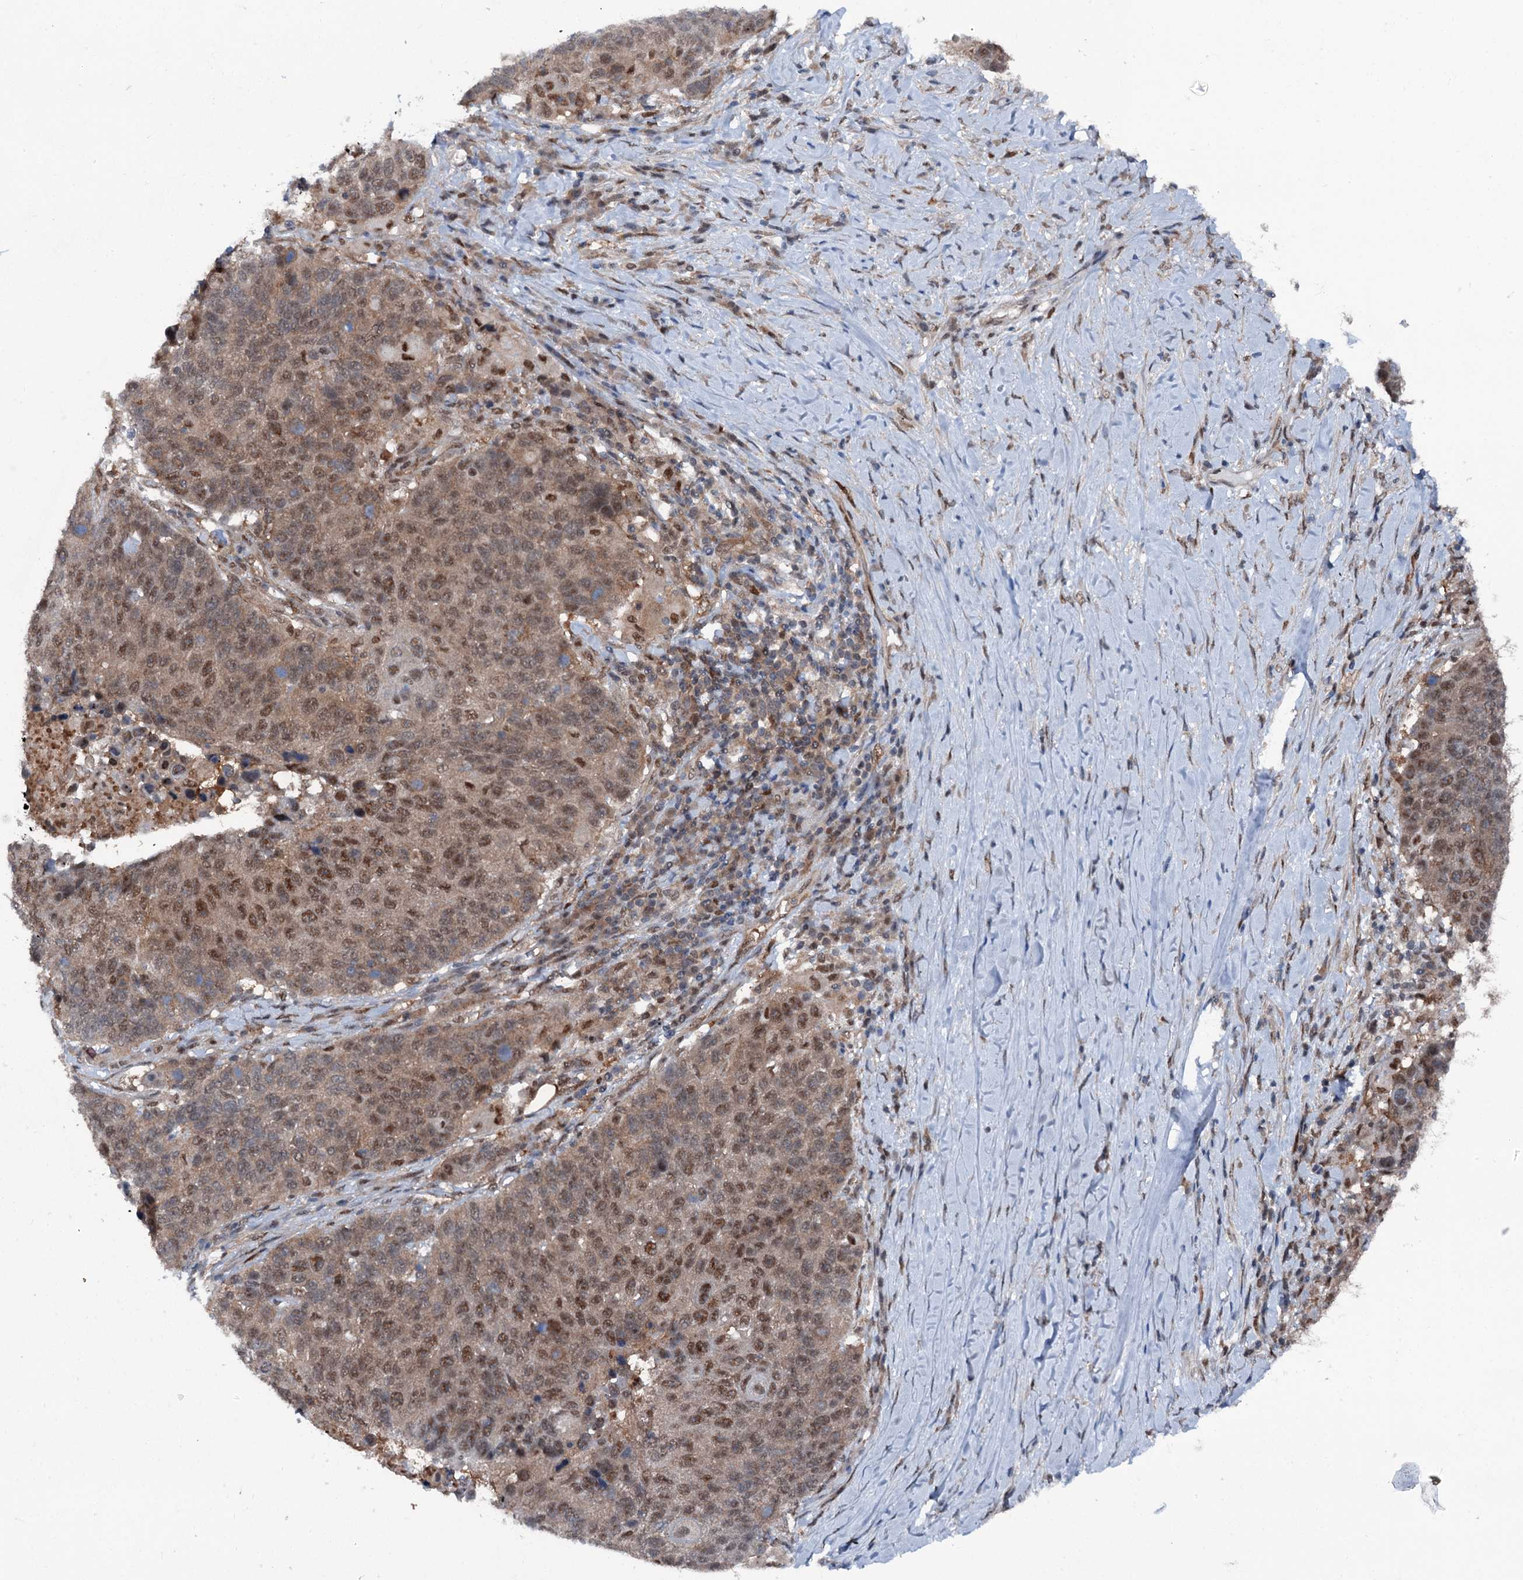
{"staining": {"intensity": "moderate", "quantity": "25%-75%", "location": "cytoplasmic/membranous,nuclear"}, "tissue": "lung cancer", "cell_type": "Tumor cells", "image_type": "cancer", "snomed": [{"axis": "morphology", "description": "Normal tissue, NOS"}, {"axis": "morphology", "description": "Squamous cell carcinoma, NOS"}, {"axis": "topography", "description": "Lymph node"}, {"axis": "topography", "description": "Lung"}], "caption": "Squamous cell carcinoma (lung) stained with a protein marker displays moderate staining in tumor cells.", "gene": "PSMD13", "patient": {"sex": "male", "age": 66}}